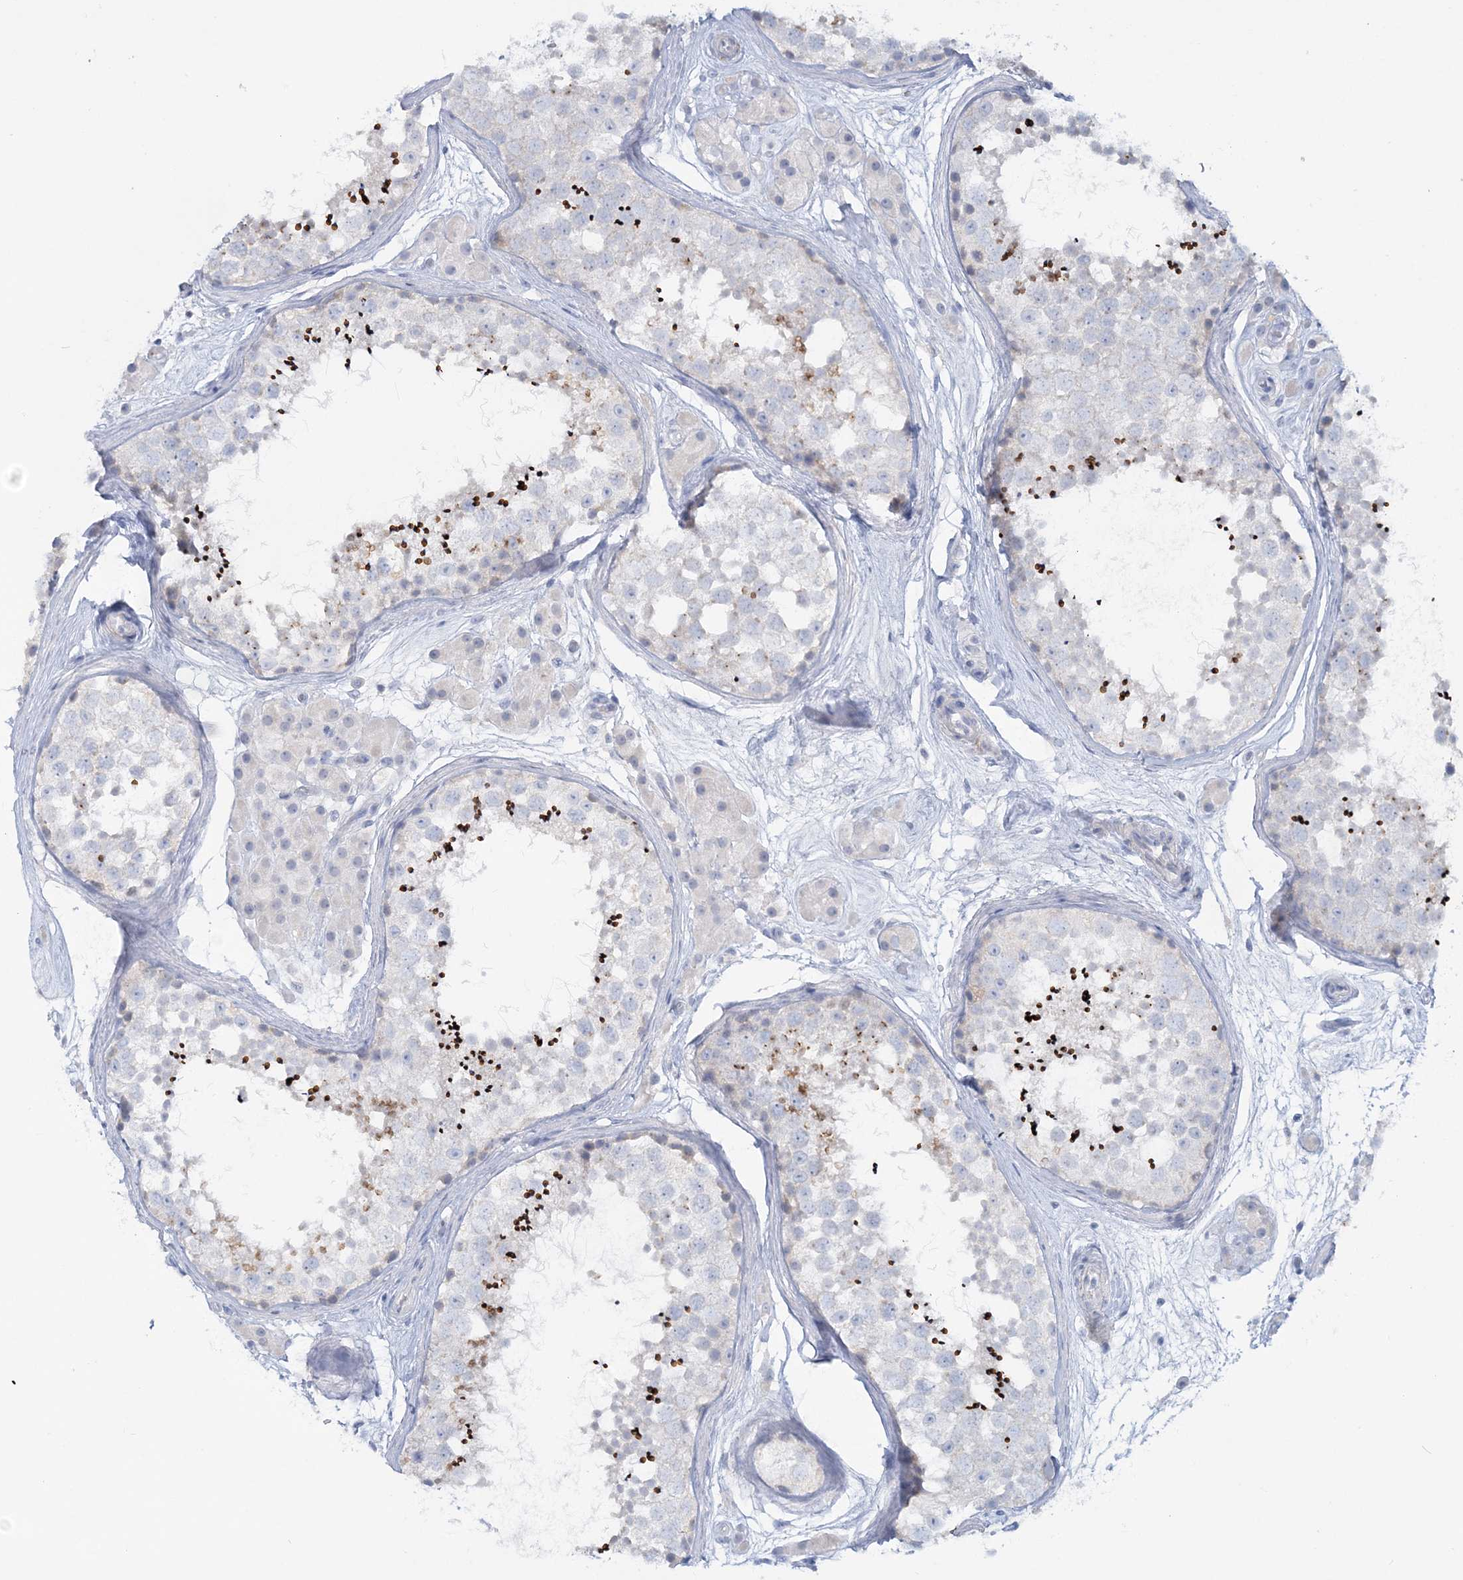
{"staining": {"intensity": "strong", "quantity": "<25%", "location": "cytoplasmic/membranous,nuclear"}, "tissue": "testis", "cell_type": "Cells in seminiferous ducts", "image_type": "normal", "snomed": [{"axis": "morphology", "description": "Normal tissue, NOS"}, {"axis": "topography", "description": "Testis"}], "caption": "Protein staining shows strong cytoplasmic/membranous,nuclear expression in about <25% of cells in seminiferous ducts in benign testis.", "gene": "WDSUB1", "patient": {"sex": "male", "age": 56}}